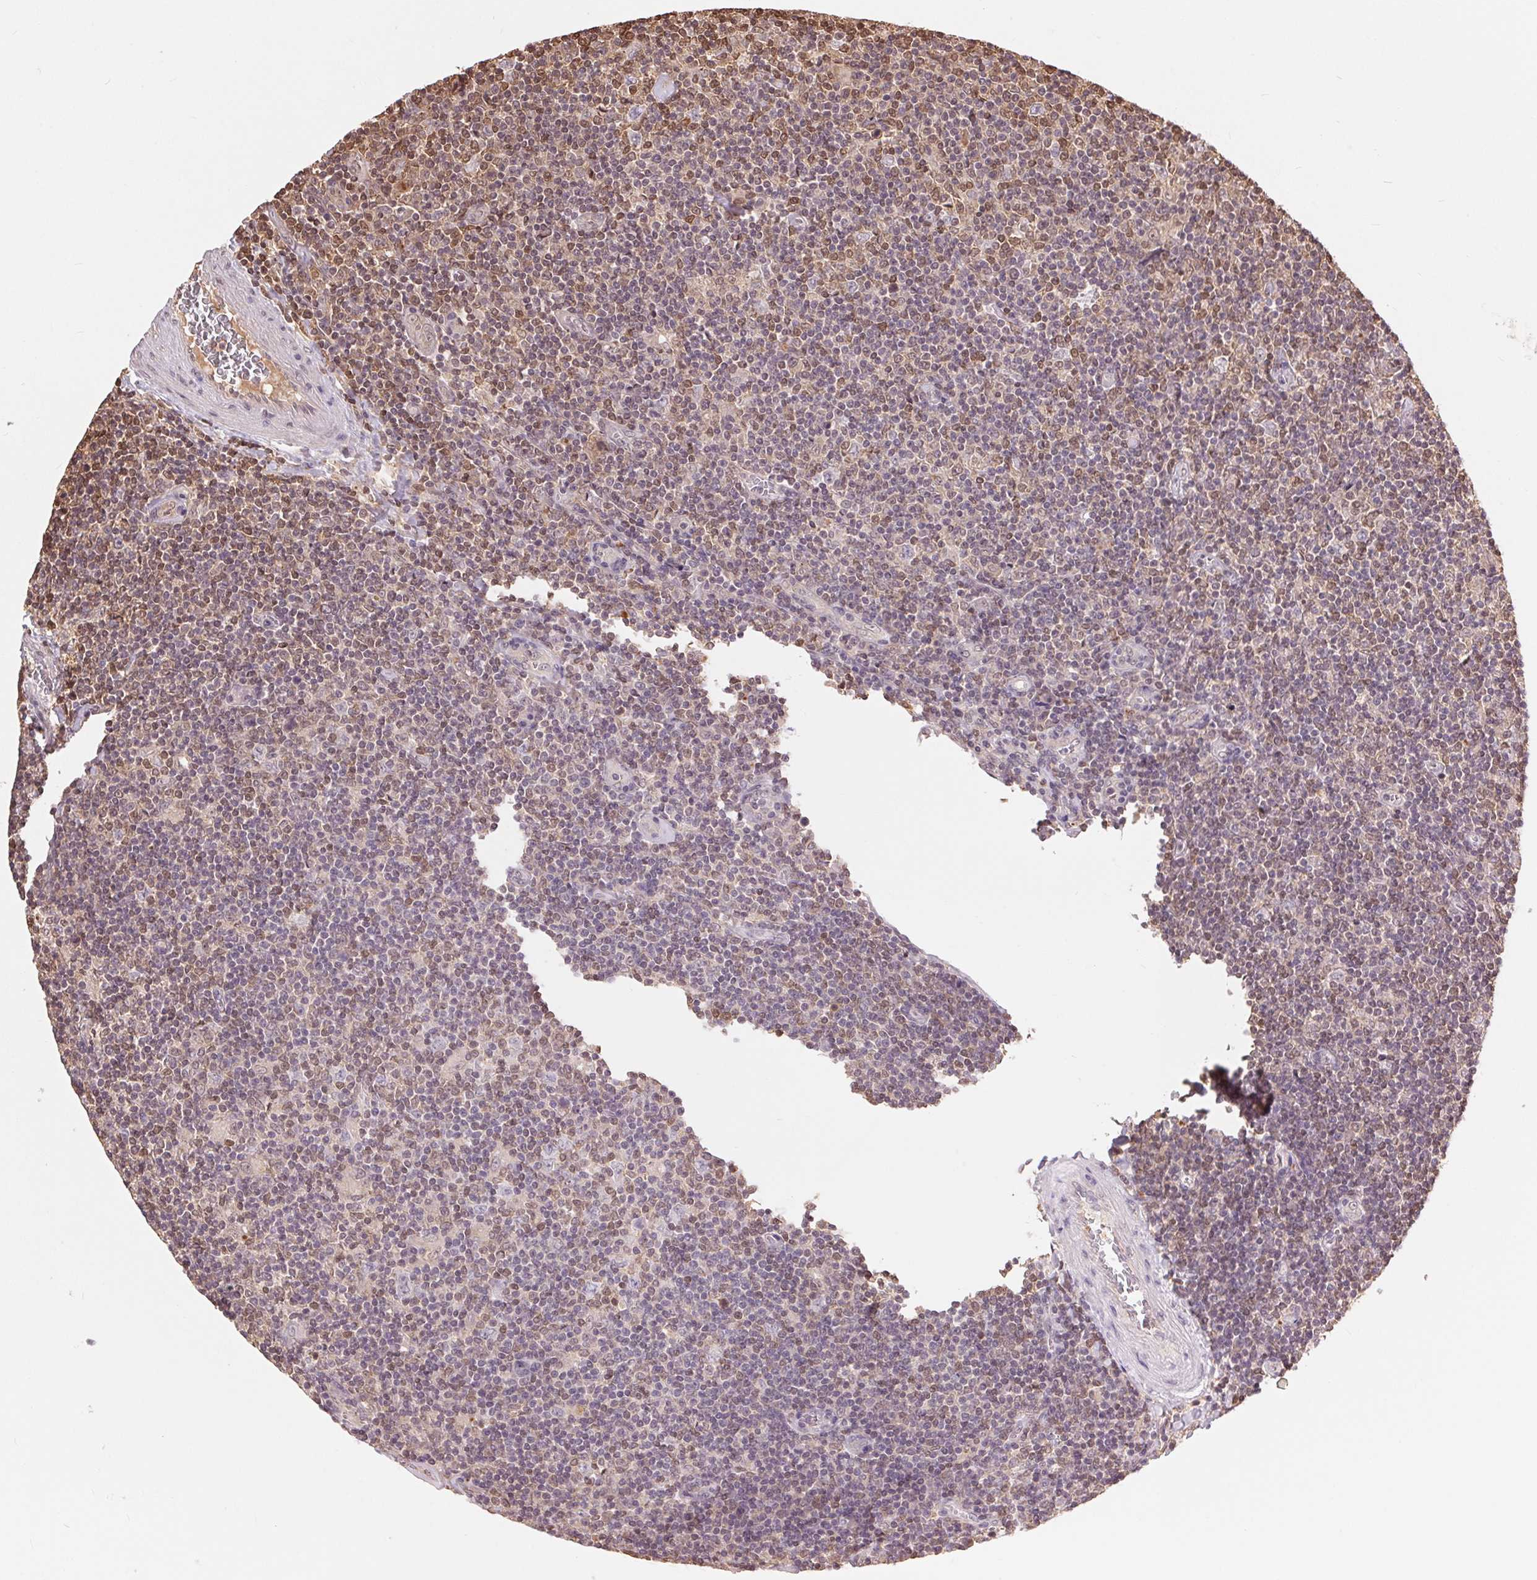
{"staining": {"intensity": "negative", "quantity": "none", "location": "none"}, "tissue": "lymphoma", "cell_type": "Tumor cells", "image_type": "cancer", "snomed": [{"axis": "morphology", "description": "Hodgkin's disease, NOS"}, {"axis": "topography", "description": "Lymph node"}], "caption": "Tumor cells are negative for protein expression in human Hodgkin's disease. (Stains: DAB (3,3'-diaminobenzidine) immunohistochemistry (IHC) with hematoxylin counter stain, Microscopy: brightfield microscopy at high magnification).", "gene": "TMEM273", "patient": {"sex": "male", "age": 40}}